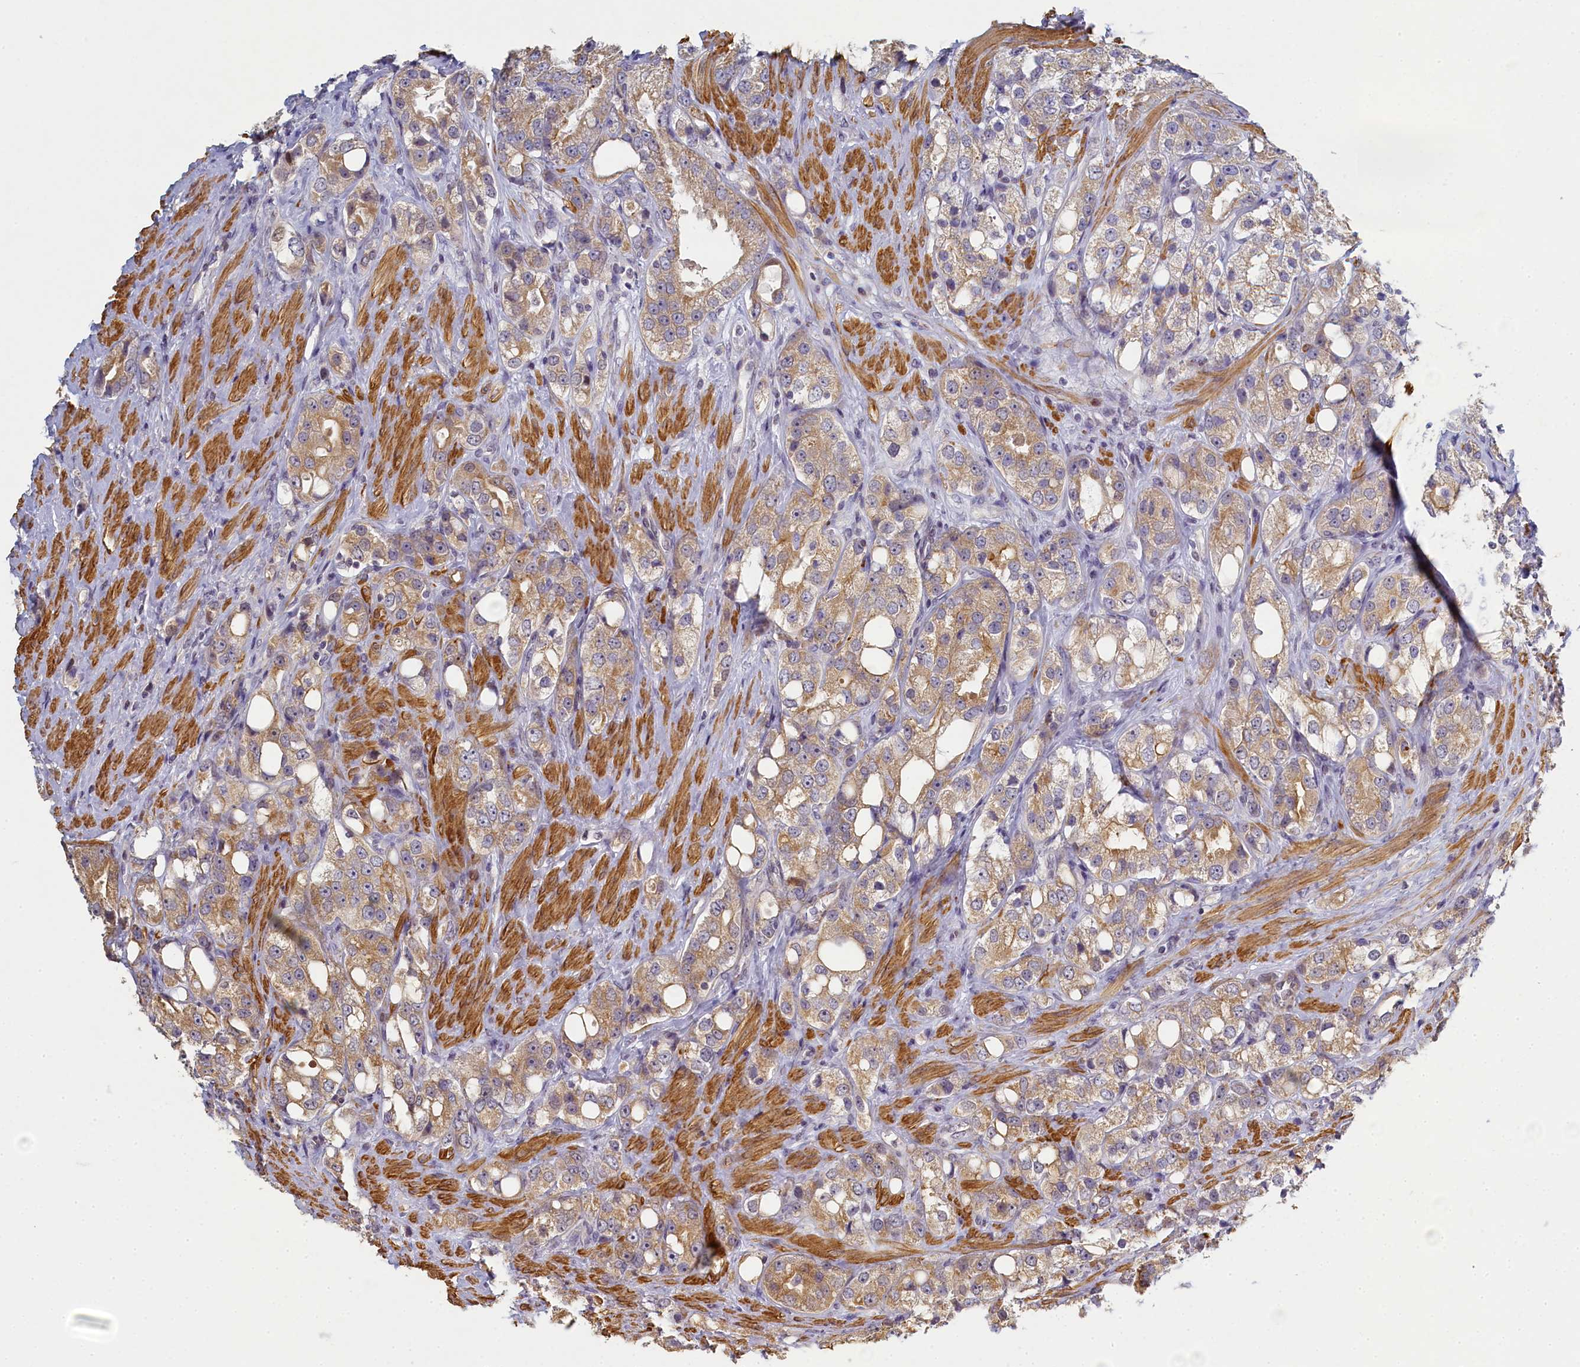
{"staining": {"intensity": "moderate", "quantity": ">75%", "location": "cytoplasmic/membranous"}, "tissue": "prostate cancer", "cell_type": "Tumor cells", "image_type": "cancer", "snomed": [{"axis": "morphology", "description": "Adenocarcinoma, NOS"}, {"axis": "topography", "description": "Prostate"}], "caption": "The image demonstrates staining of prostate cancer, revealing moderate cytoplasmic/membranous protein positivity (brown color) within tumor cells. (Stains: DAB in brown, nuclei in blue, Microscopy: brightfield microscopy at high magnification).", "gene": "DIXDC1", "patient": {"sex": "male", "age": 79}}